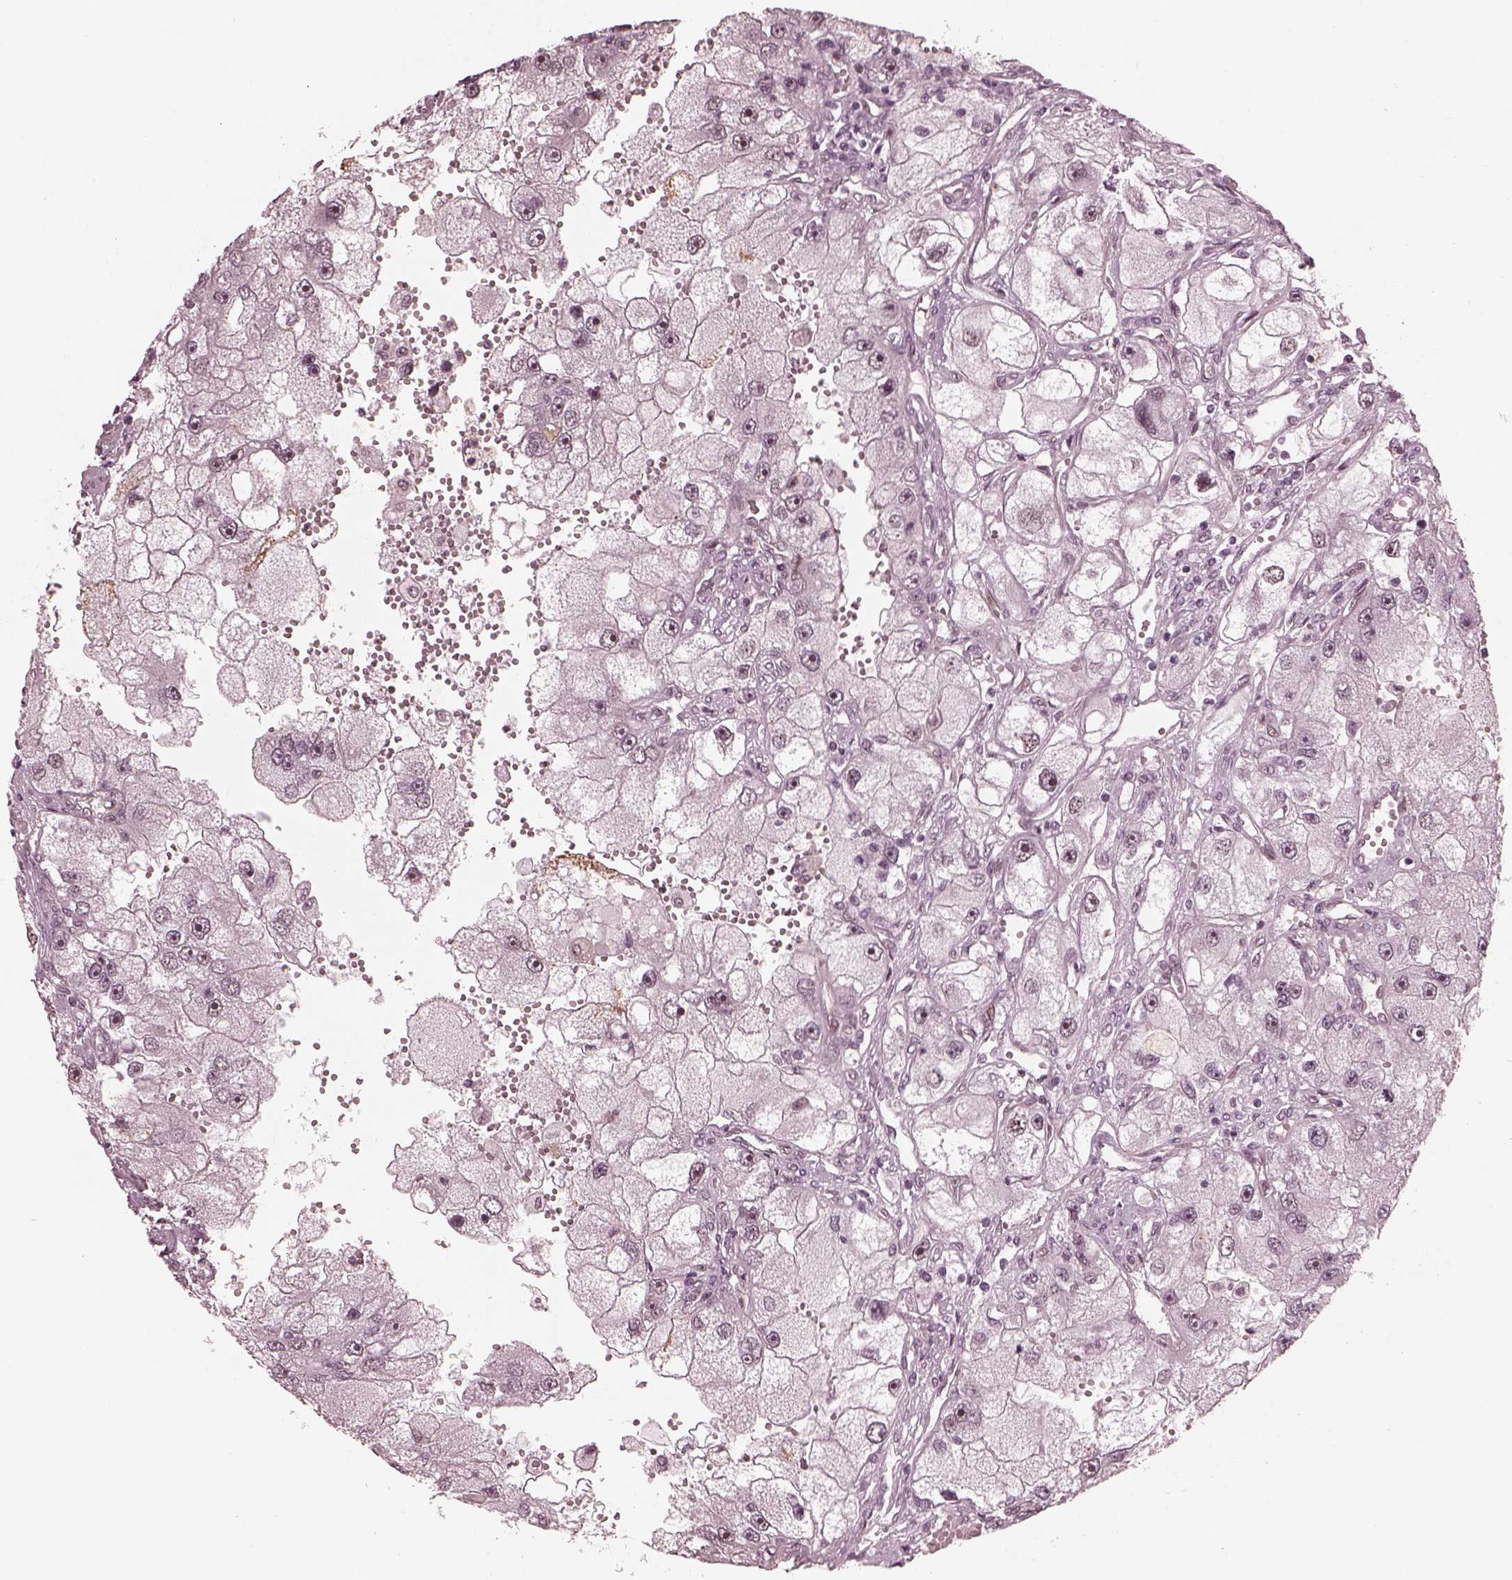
{"staining": {"intensity": "negative", "quantity": "none", "location": "none"}, "tissue": "renal cancer", "cell_type": "Tumor cells", "image_type": "cancer", "snomed": [{"axis": "morphology", "description": "Adenocarcinoma, NOS"}, {"axis": "topography", "description": "Kidney"}], "caption": "Renal cancer (adenocarcinoma) stained for a protein using IHC demonstrates no positivity tumor cells.", "gene": "TRIB3", "patient": {"sex": "male", "age": 63}}